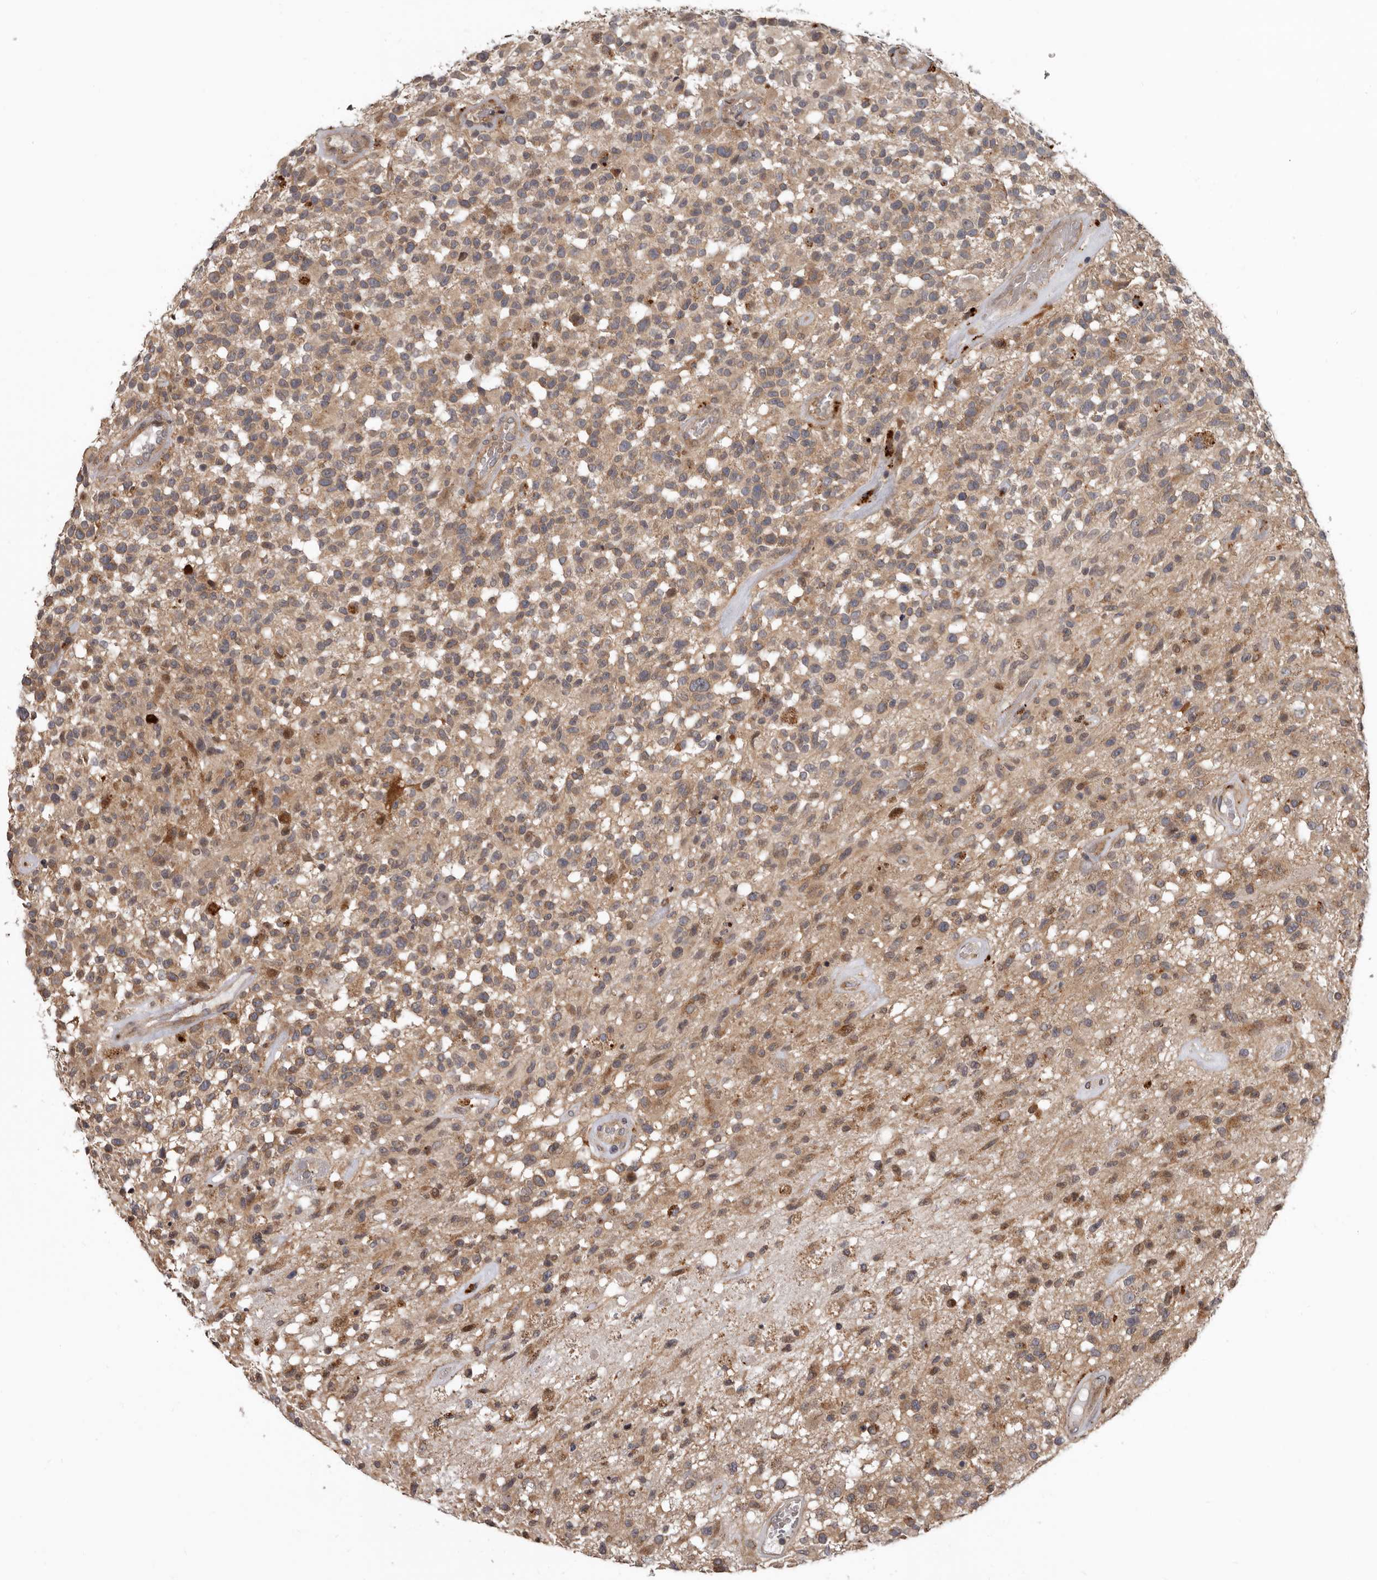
{"staining": {"intensity": "moderate", "quantity": ">75%", "location": "cytoplasmic/membranous"}, "tissue": "glioma", "cell_type": "Tumor cells", "image_type": "cancer", "snomed": [{"axis": "morphology", "description": "Glioma, malignant, High grade"}, {"axis": "morphology", "description": "Glioblastoma, NOS"}, {"axis": "topography", "description": "Brain"}], "caption": "Immunohistochemistry of glioma demonstrates medium levels of moderate cytoplasmic/membranous staining in about >75% of tumor cells.", "gene": "FGFR4", "patient": {"sex": "male", "age": 60}}